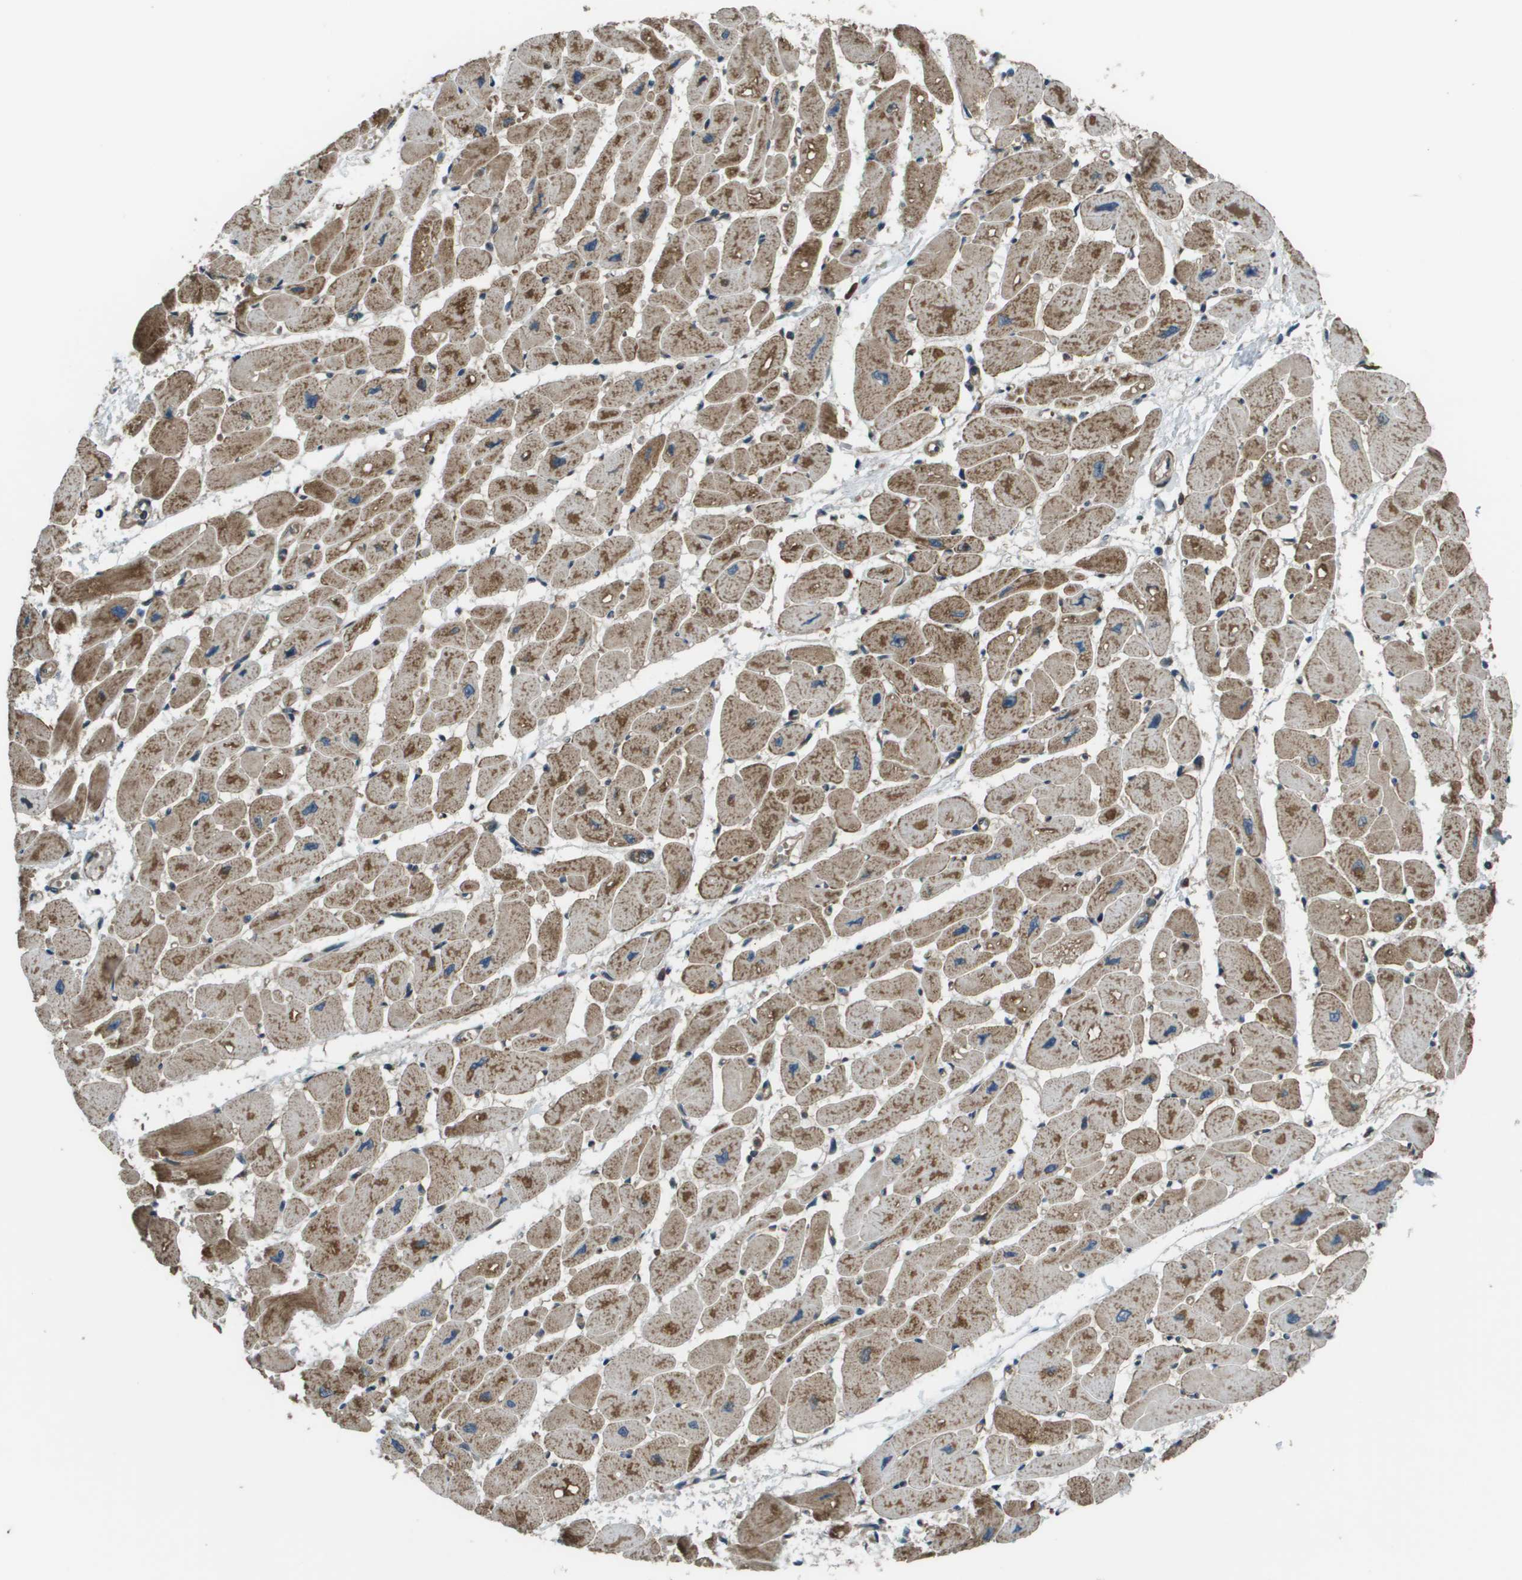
{"staining": {"intensity": "moderate", "quantity": ">75%", "location": "cytoplasmic/membranous"}, "tissue": "heart muscle", "cell_type": "Cardiomyocytes", "image_type": "normal", "snomed": [{"axis": "morphology", "description": "Normal tissue, NOS"}, {"axis": "topography", "description": "Heart"}], "caption": "IHC histopathology image of normal heart muscle: human heart muscle stained using immunohistochemistry reveals medium levels of moderate protein expression localized specifically in the cytoplasmic/membranous of cardiomyocytes, appearing as a cytoplasmic/membranous brown color.", "gene": "PLPBP", "patient": {"sex": "female", "age": 54}}